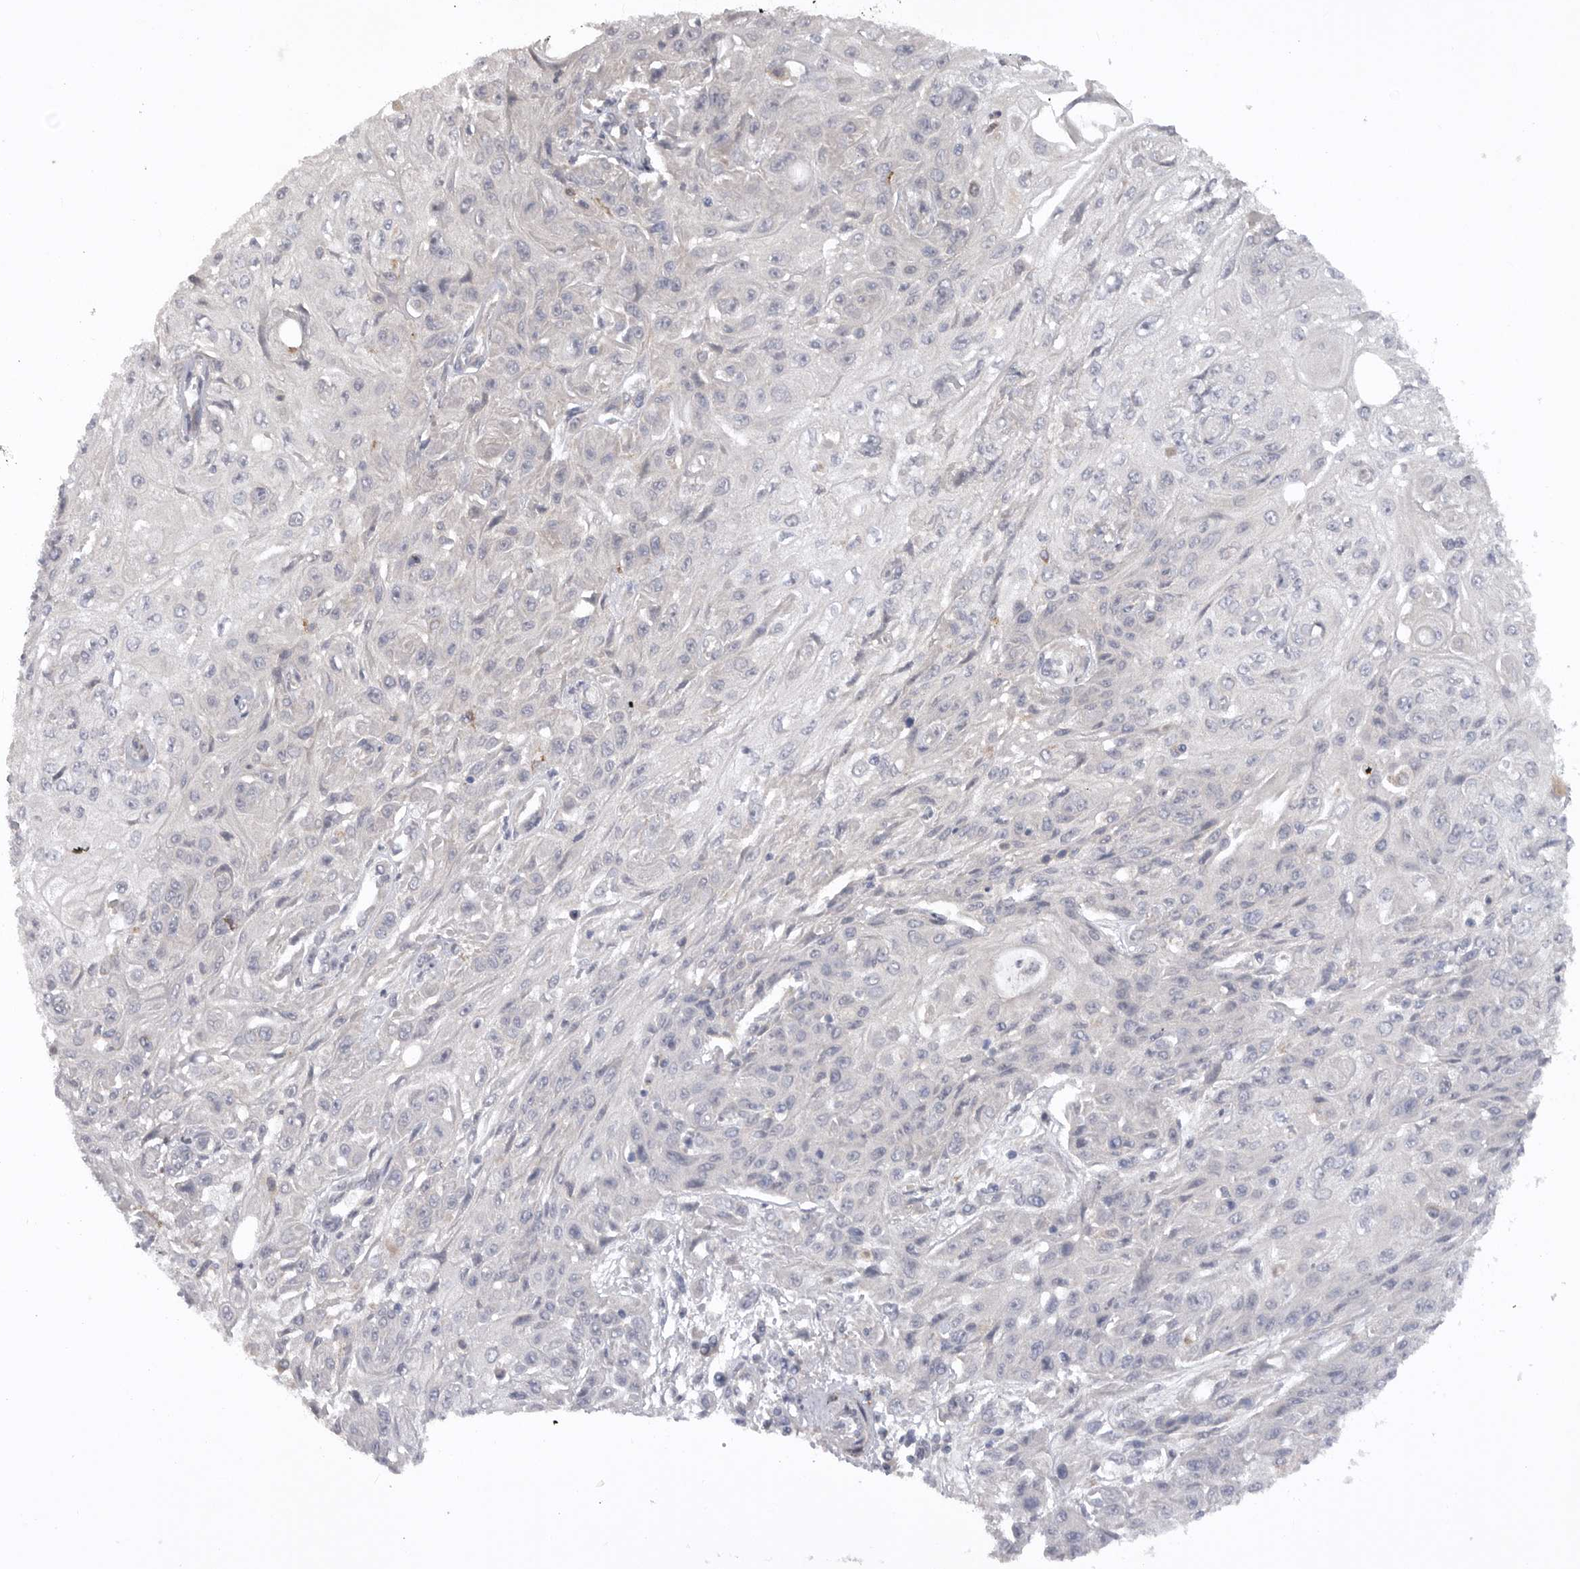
{"staining": {"intensity": "negative", "quantity": "none", "location": "none"}, "tissue": "skin cancer", "cell_type": "Tumor cells", "image_type": "cancer", "snomed": [{"axis": "morphology", "description": "Squamous cell carcinoma, NOS"}, {"axis": "morphology", "description": "Squamous cell carcinoma, metastatic, NOS"}, {"axis": "topography", "description": "Skin"}, {"axis": "topography", "description": "Lymph node"}], "caption": "This is a micrograph of IHC staining of skin cancer, which shows no staining in tumor cells.", "gene": "DHDDS", "patient": {"sex": "male", "age": 75}}